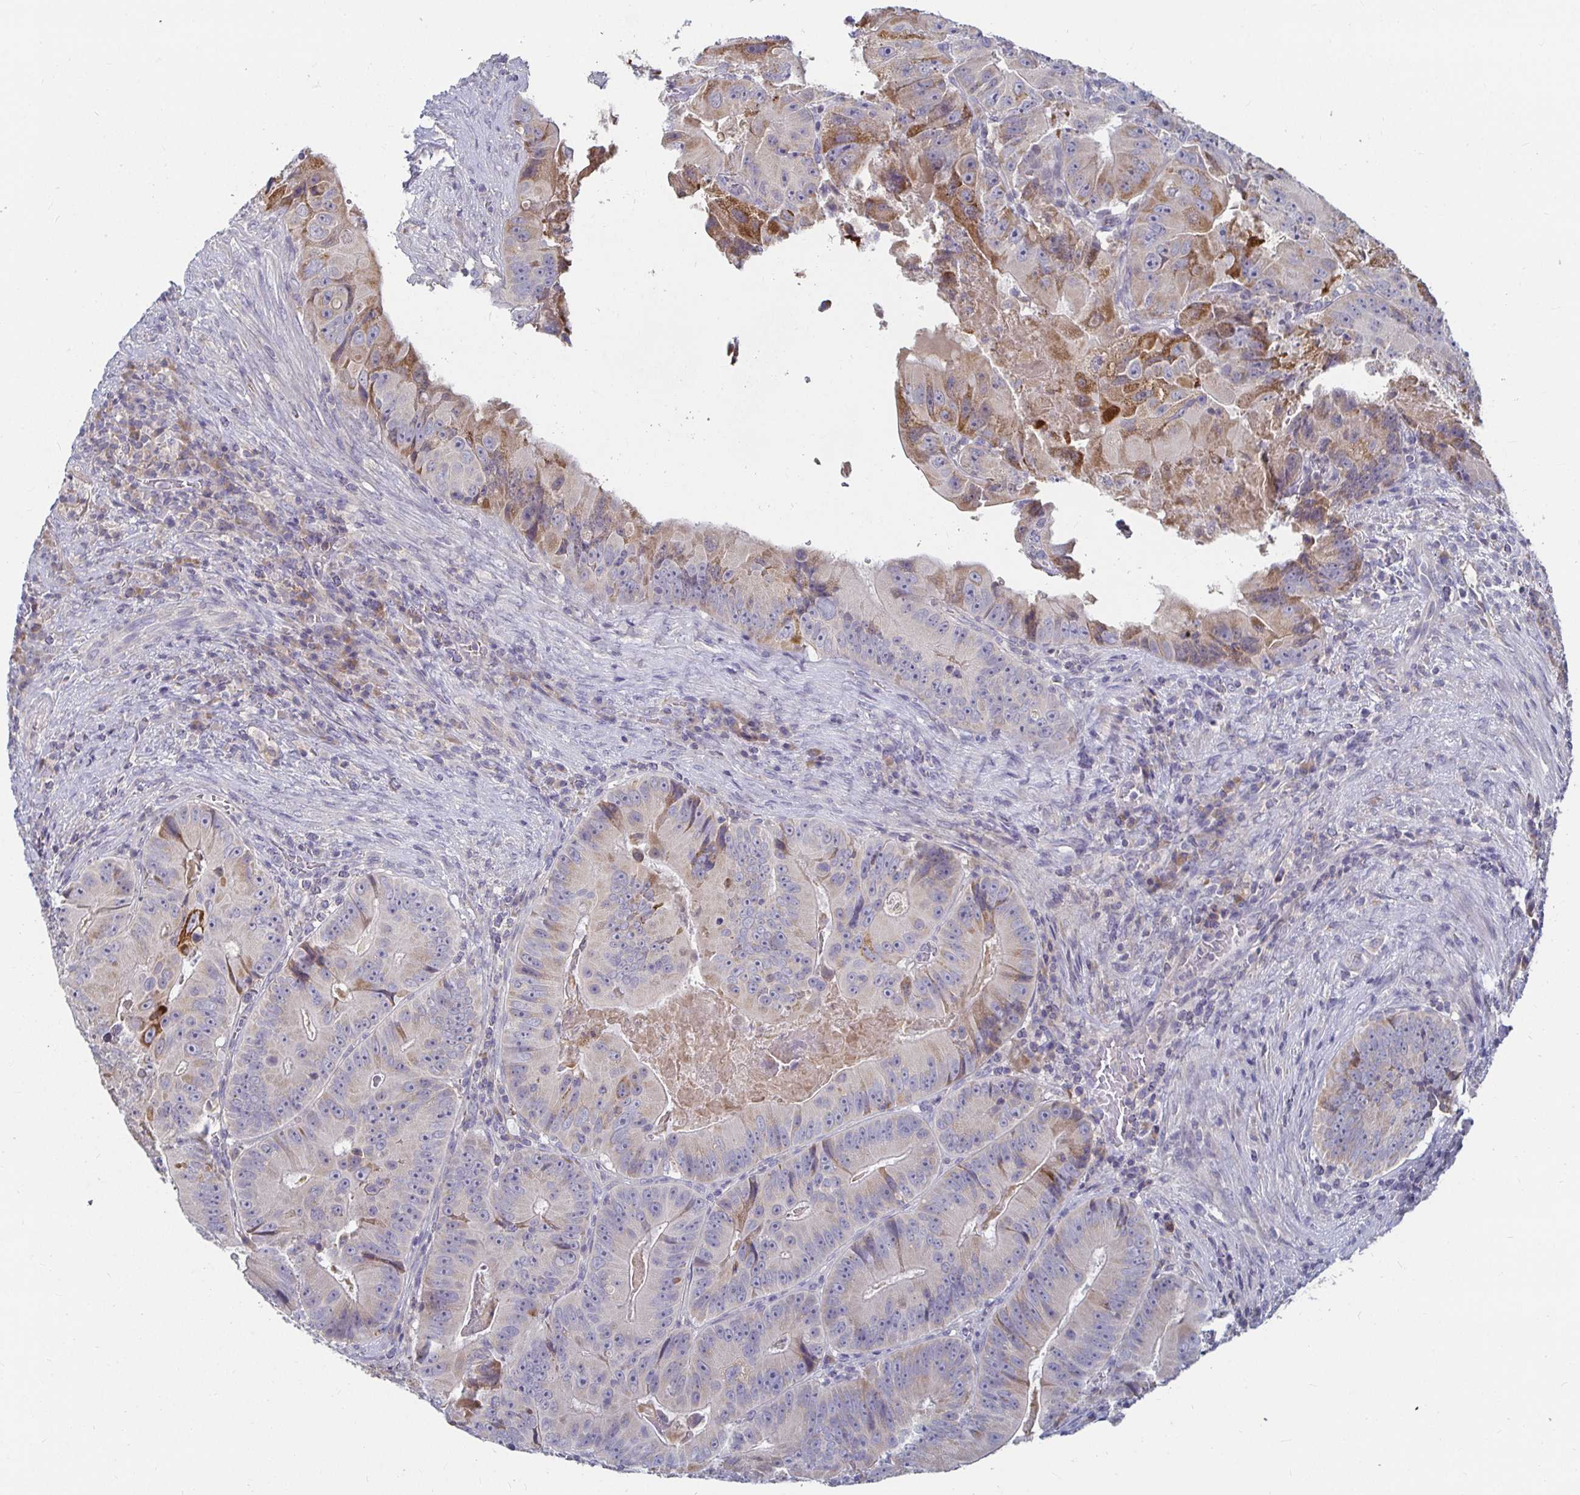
{"staining": {"intensity": "strong", "quantity": "<25%", "location": "cytoplasmic/membranous"}, "tissue": "colorectal cancer", "cell_type": "Tumor cells", "image_type": "cancer", "snomed": [{"axis": "morphology", "description": "Adenocarcinoma, NOS"}, {"axis": "topography", "description": "Colon"}], "caption": "IHC of human colorectal adenocarcinoma demonstrates medium levels of strong cytoplasmic/membranous positivity in about <25% of tumor cells. (IHC, brightfield microscopy, high magnification).", "gene": "RNF144B", "patient": {"sex": "female", "age": 86}}